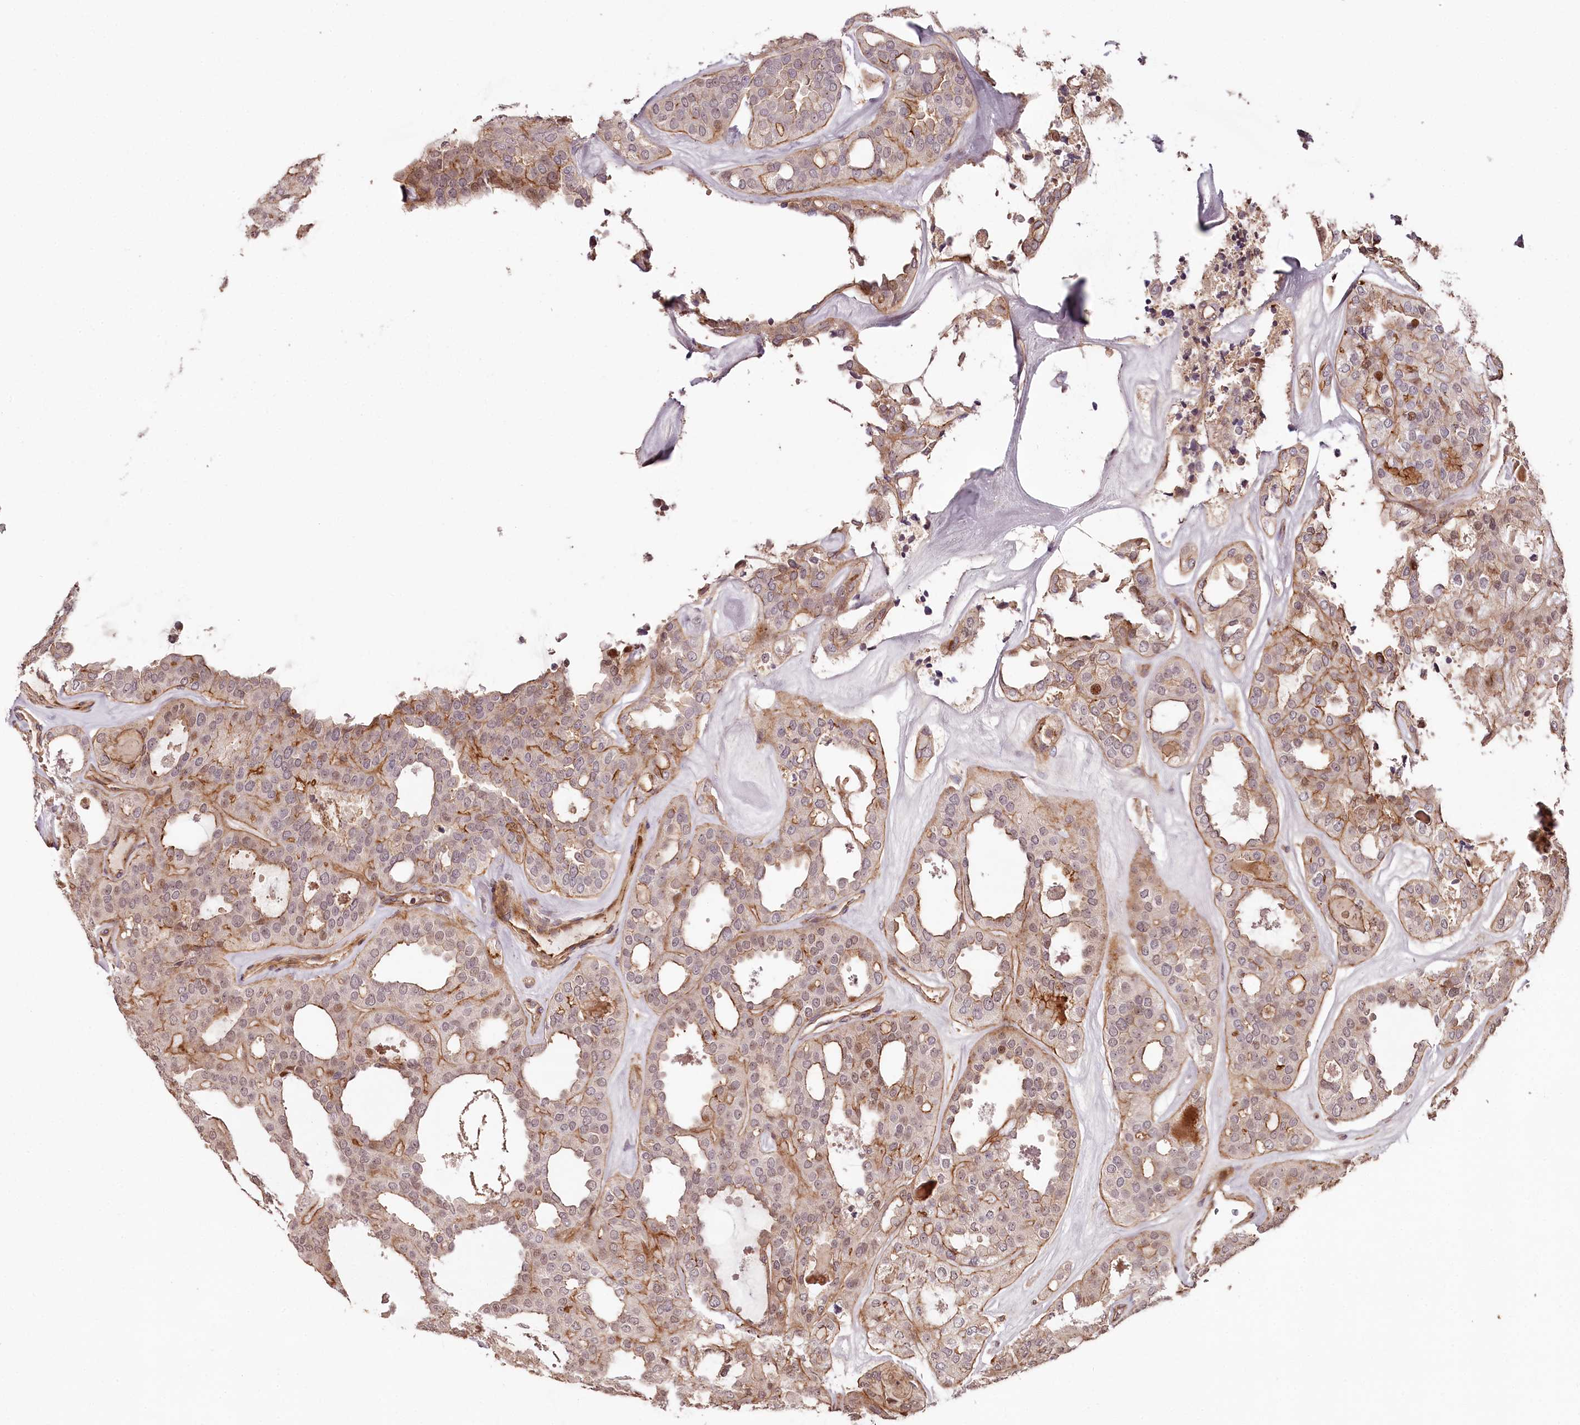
{"staining": {"intensity": "moderate", "quantity": "25%-75%", "location": "cytoplasmic/membranous,nuclear"}, "tissue": "thyroid cancer", "cell_type": "Tumor cells", "image_type": "cancer", "snomed": [{"axis": "morphology", "description": "Follicular adenoma carcinoma, NOS"}, {"axis": "topography", "description": "Thyroid gland"}], "caption": "Thyroid follicular adenoma carcinoma tissue displays moderate cytoplasmic/membranous and nuclear positivity in approximately 25%-75% of tumor cells, visualized by immunohistochemistry. Immunohistochemistry (ihc) stains the protein in brown and the nuclei are stained blue.", "gene": "KIF14", "patient": {"sex": "male", "age": 75}}